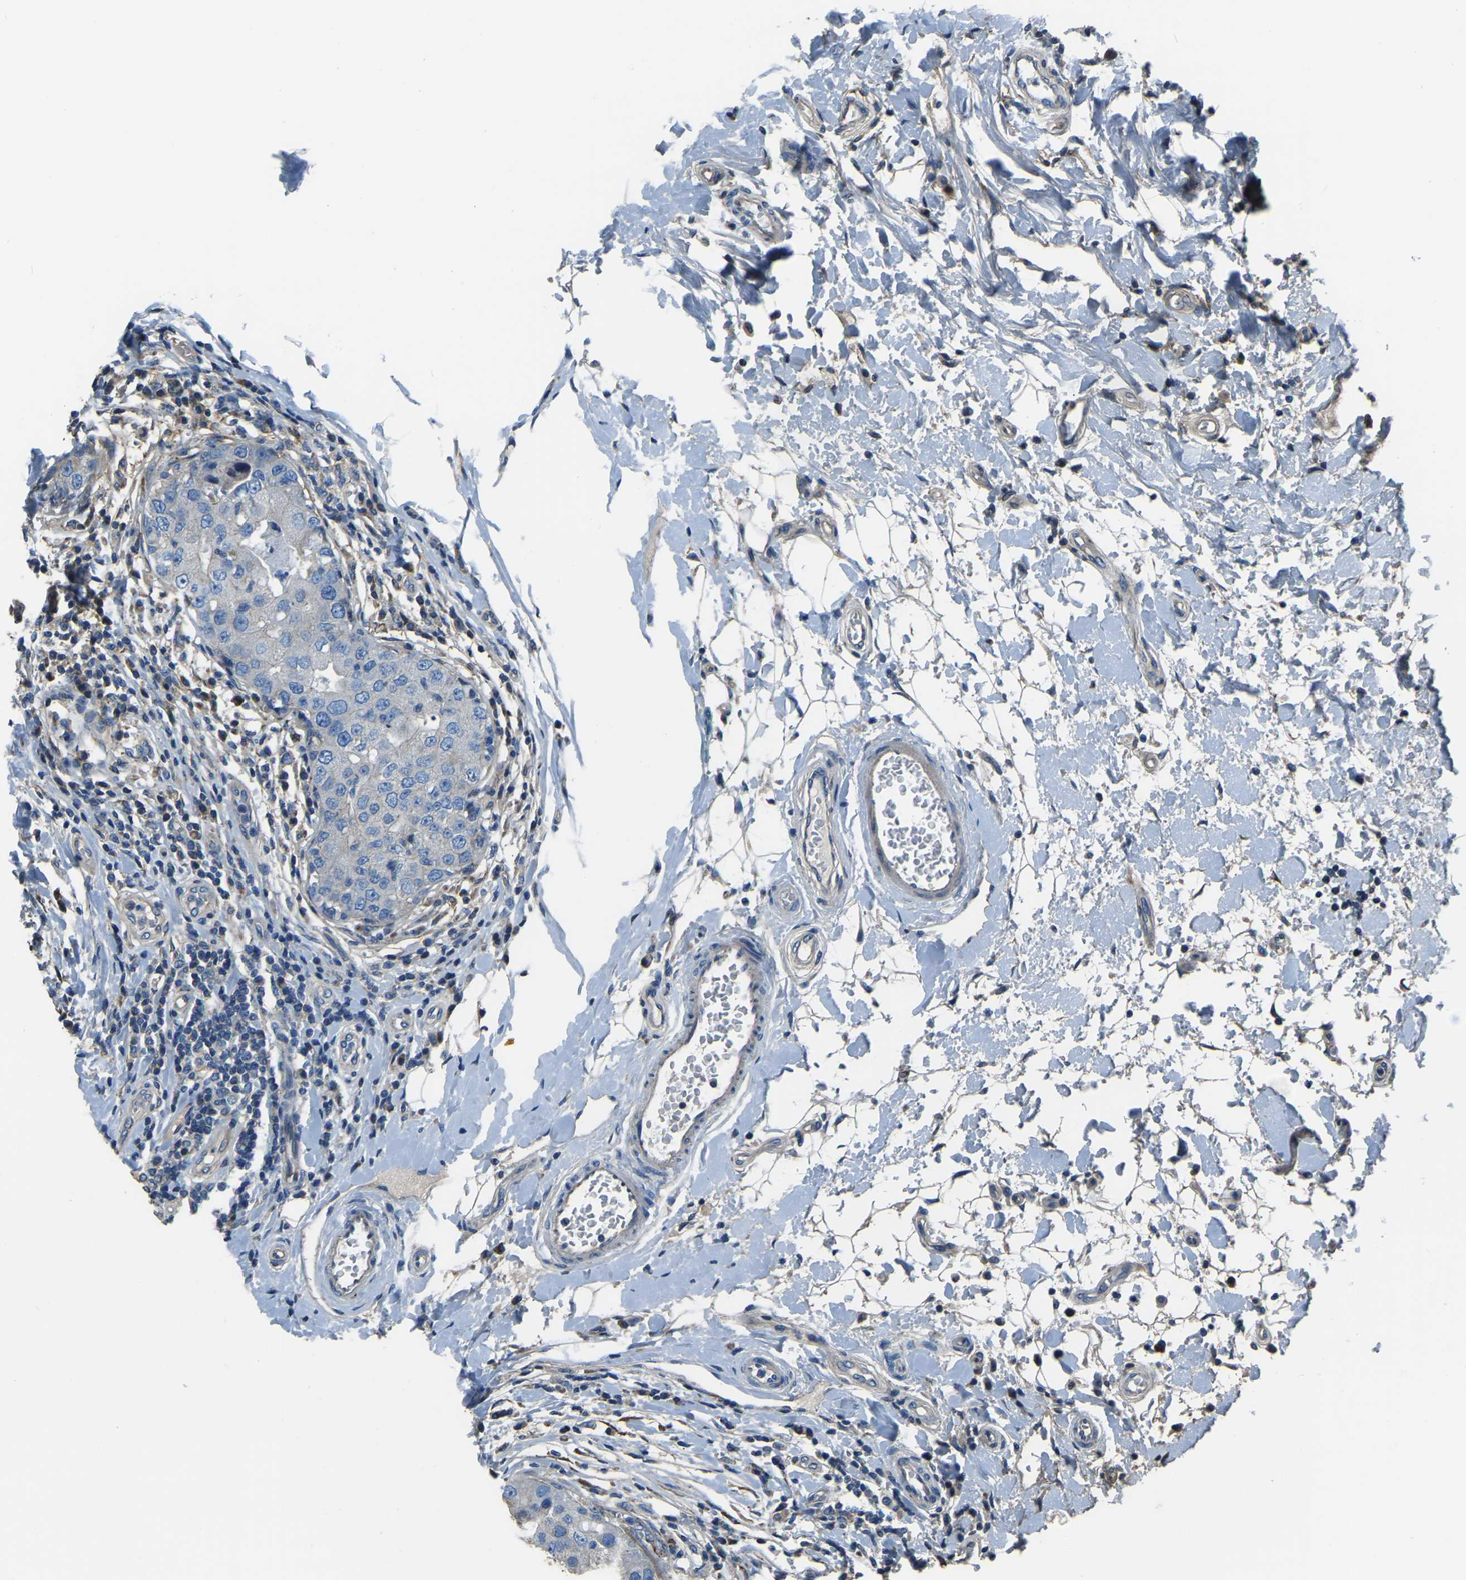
{"staining": {"intensity": "negative", "quantity": "none", "location": "none"}, "tissue": "breast cancer", "cell_type": "Tumor cells", "image_type": "cancer", "snomed": [{"axis": "morphology", "description": "Duct carcinoma"}, {"axis": "topography", "description": "Breast"}], "caption": "Image shows no protein positivity in tumor cells of breast cancer (intraductal carcinoma) tissue. (Stains: DAB (3,3'-diaminobenzidine) immunohistochemistry (IHC) with hematoxylin counter stain, Microscopy: brightfield microscopy at high magnification).", "gene": "COL3A1", "patient": {"sex": "female", "age": 27}}